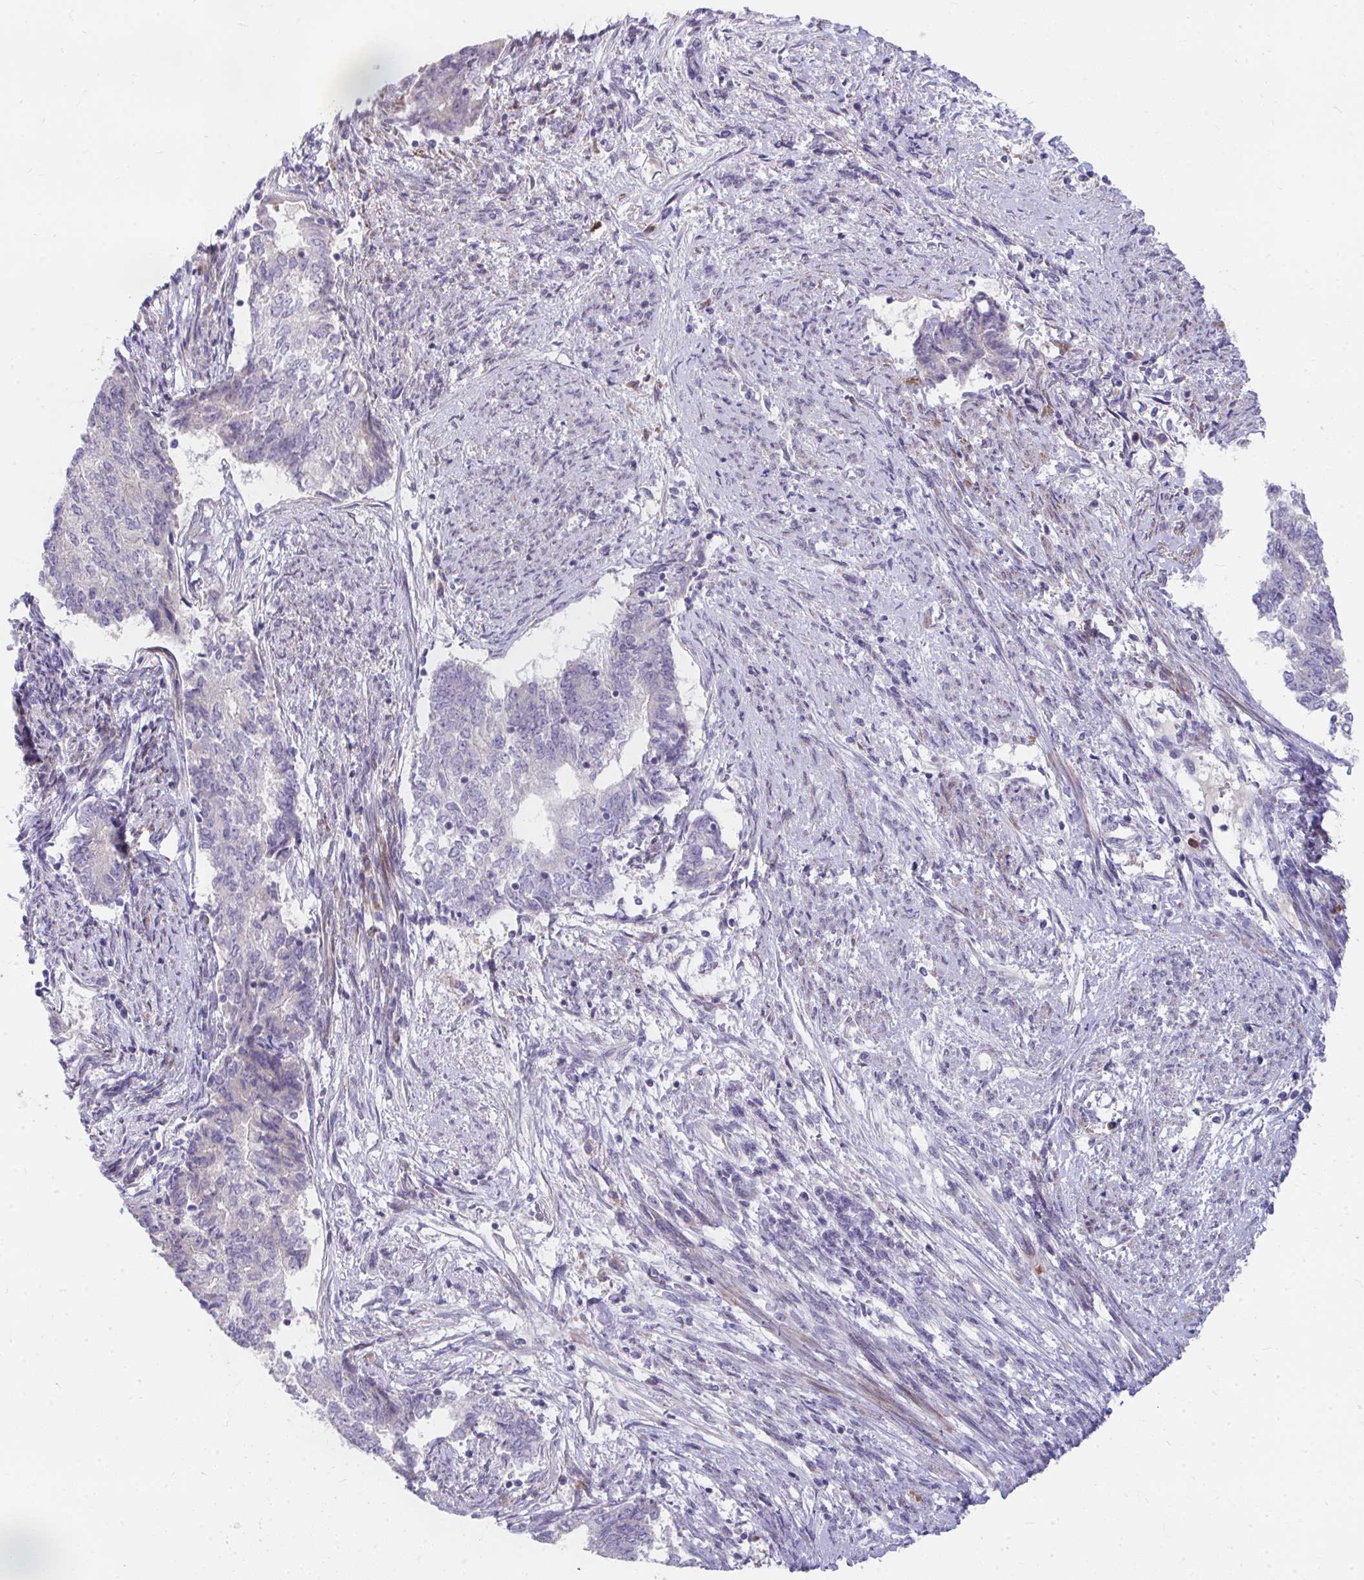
{"staining": {"intensity": "negative", "quantity": "none", "location": "none"}, "tissue": "endometrial cancer", "cell_type": "Tumor cells", "image_type": "cancer", "snomed": [{"axis": "morphology", "description": "Adenocarcinoma, NOS"}, {"axis": "topography", "description": "Endometrium"}], "caption": "Histopathology image shows no protein staining in tumor cells of endometrial cancer (adenocarcinoma) tissue.", "gene": "PIGZ", "patient": {"sex": "female", "age": 65}}